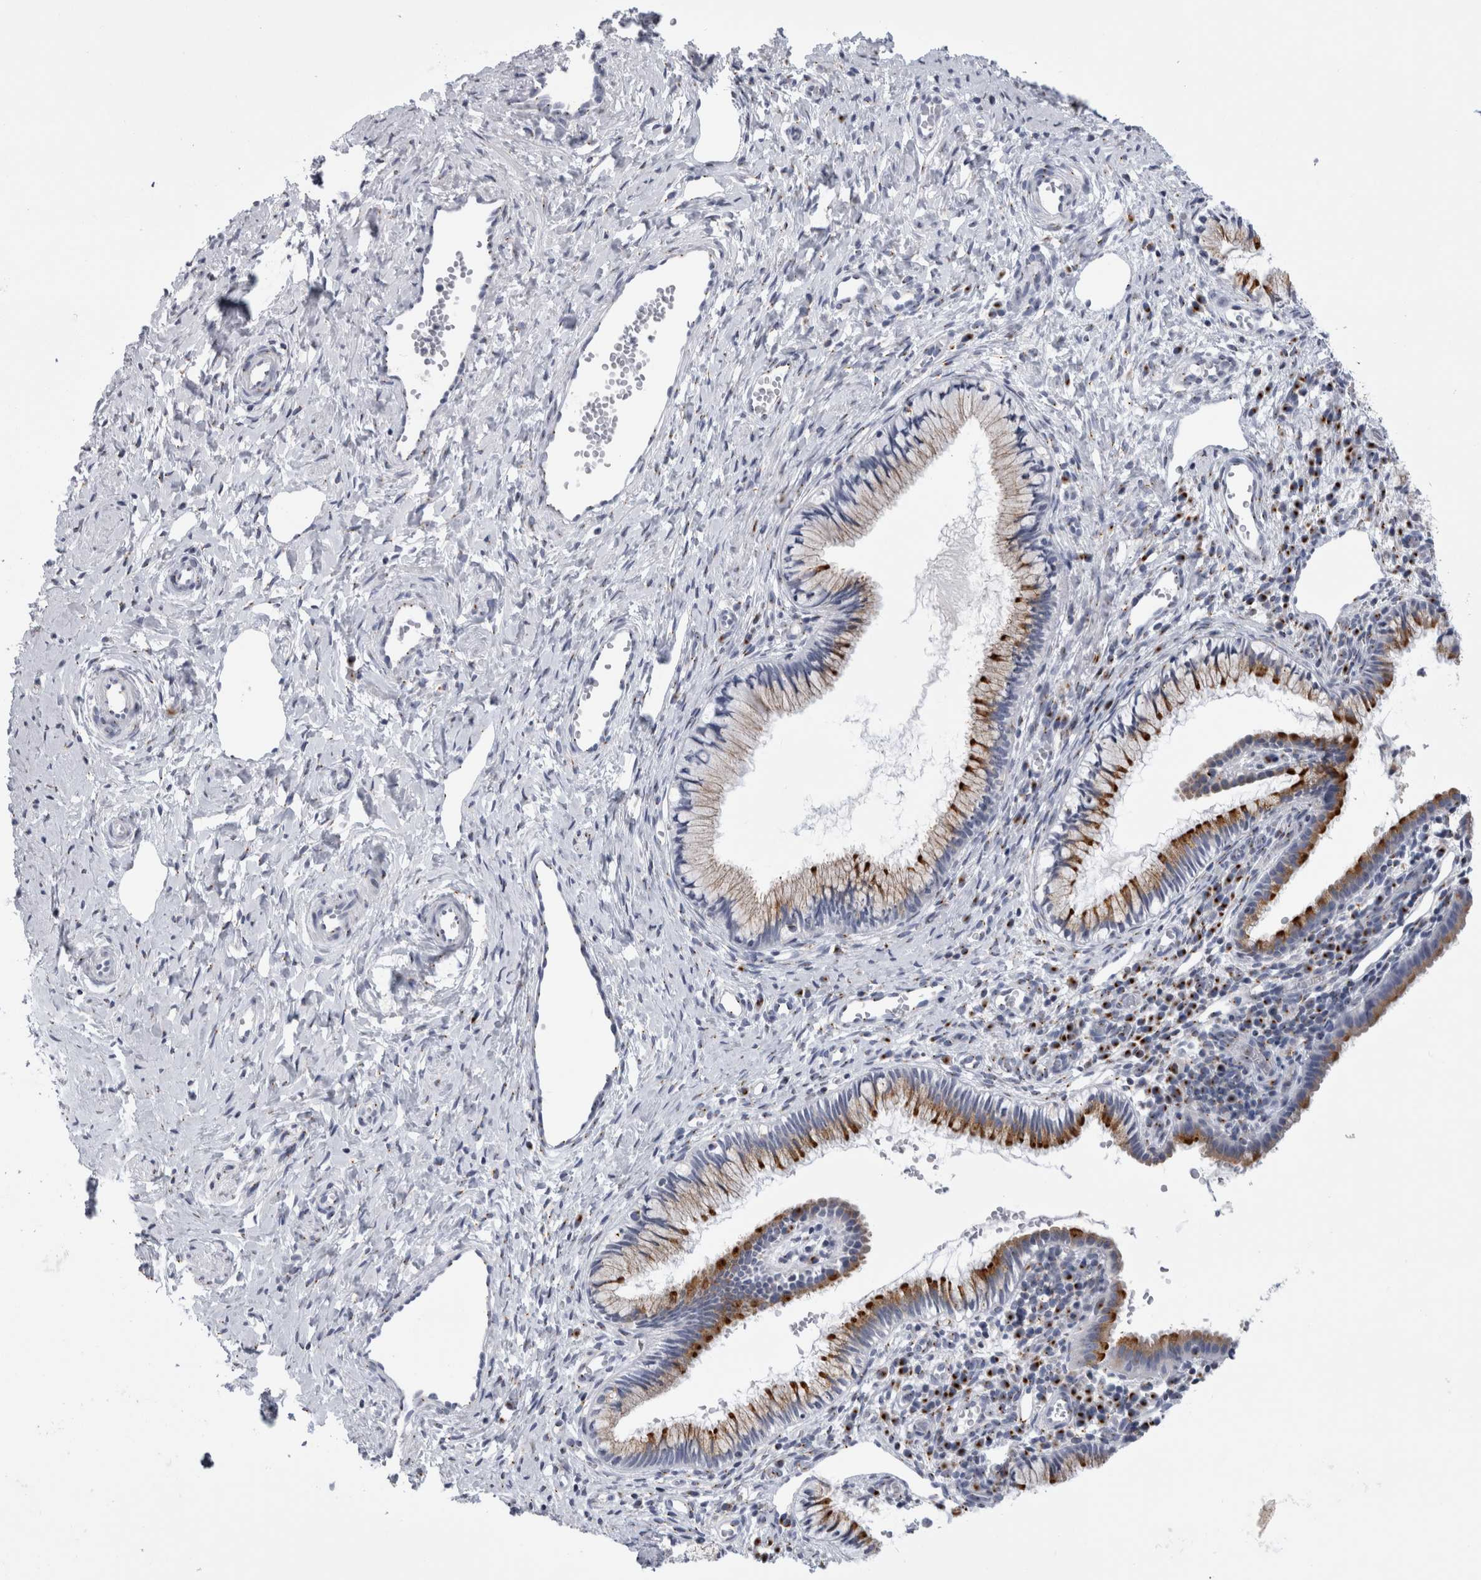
{"staining": {"intensity": "moderate", "quantity": "25%-75%", "location": "cytoplasmic/membranous"}, "tissue": "cervix", "cell_type": "Glandular cells", "image_type": "normal", "snomed": [{"axis": "morphology", "description": "Normal tissue, NOS"}, {"axis": "topography", "description": "Cervix"}], "caption": "About 25%-75% of glandular cells in benign cervix reveal moderate cytoplasmic/membranous protein staining as visualized by brown immunohistochemical staining.", "gene": "AKAP9", "patient": {"sex": "female", "age": 27}}